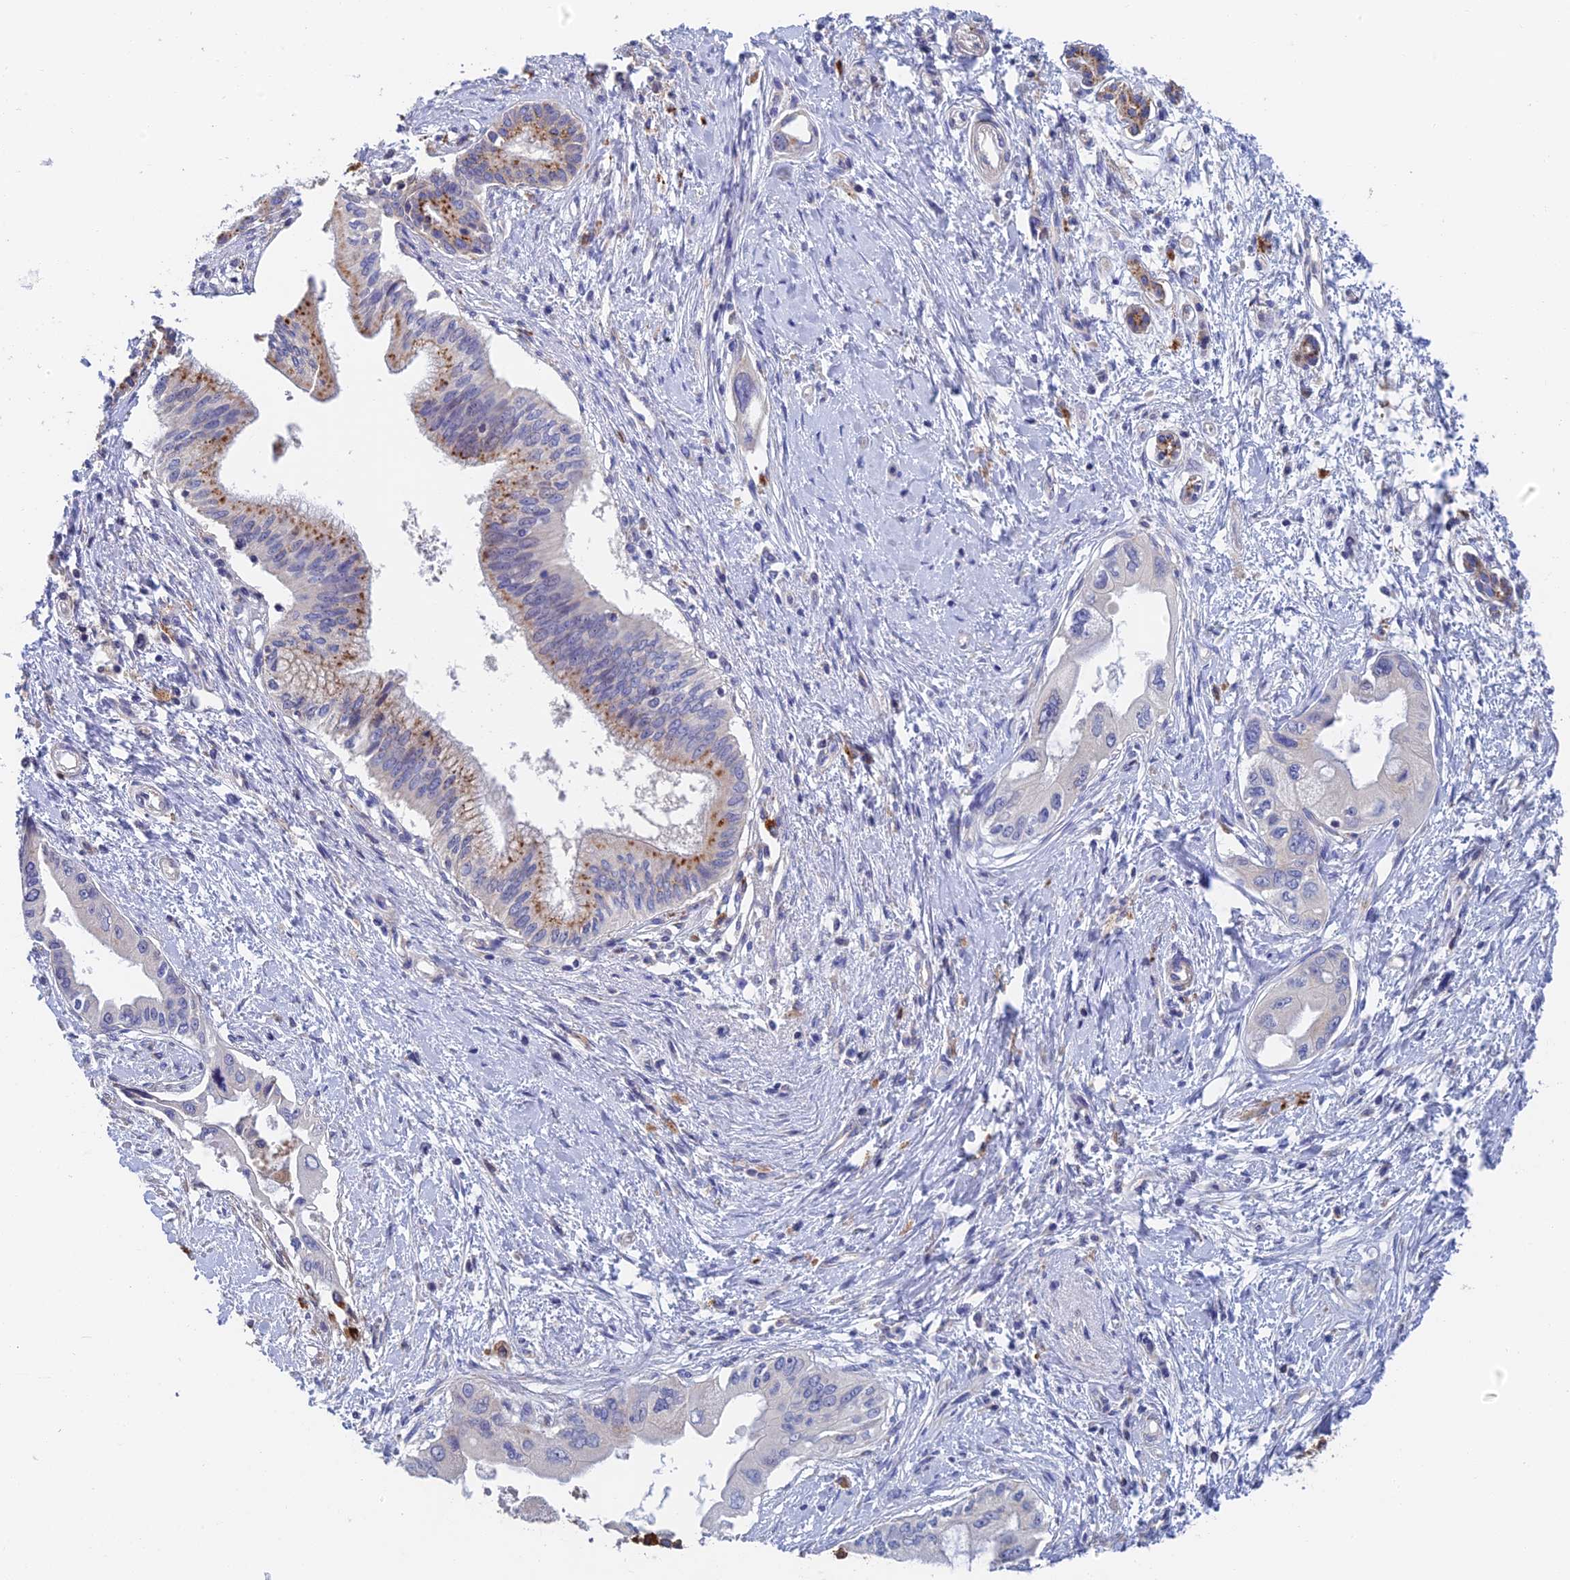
{"staining": {"intensity": "moderate", "quantity": "<25%", "location": "cytoplasmic/membranous"}, "tissue": "pancreatic cancer", "cell_type": "Tumor cells", "image_type": "cancer", "snomed": [{"axis": "morphology", "description": "Adenocarcinoma, NOS"}, {"axis": "topography", "description": "Pancreas"}], "caption": "Human adenocarcinoma (pancreatic) stained for a protein (brown) shows moderate cytoplasmic/membranous positive expression in approximately <25% of tumor cells.", "gene": "RPGRIP1L", "patient": {"sex": "male", "age": 46}}